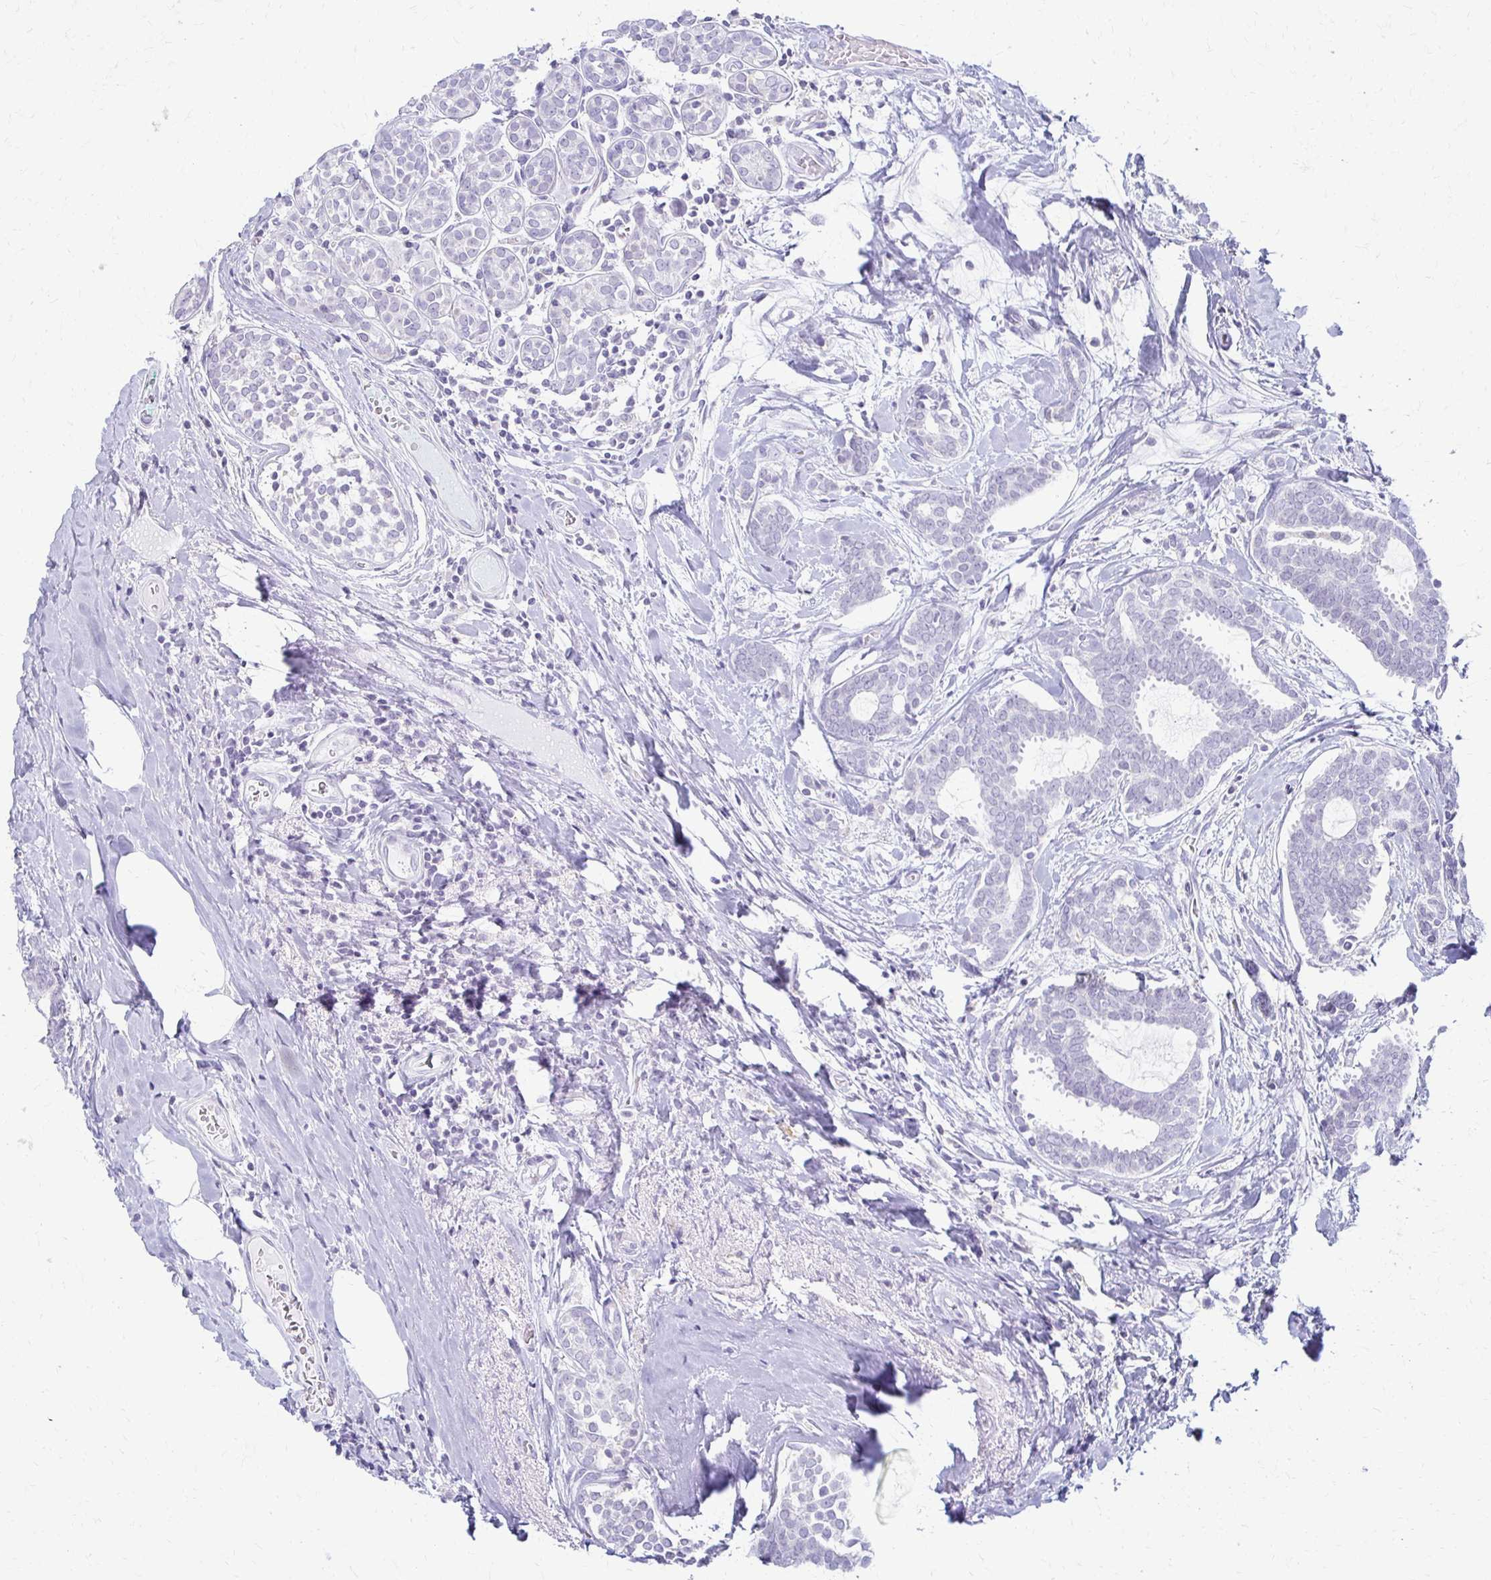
{"staining": {"intensity": "negative", "quantity": "none", "location": "none"}, "tissue": "breast cancer", "cell_type": "Tumor cells", "image_type": "cancer", "snomed": [{"axis": "morphology", "description": "Intraductal carcinoma, in situ"}, {"axis": "morphology", "description": "Duct carcinoma"}, {"axis": "morphology", "description": "Lobular carcinoma, in situ"}, {"axis": "topography", "description": "Breast"}], "caption": "This is a histopathology image of IHC staining of breast intraductal carcinoma, which shows no staining in tumor cells. (Immunohistochemistry (ihc), brightfield microscopy, high magnification).", "gene": "FCGR2B", "patient": {"sex": "female", "age": 44}}